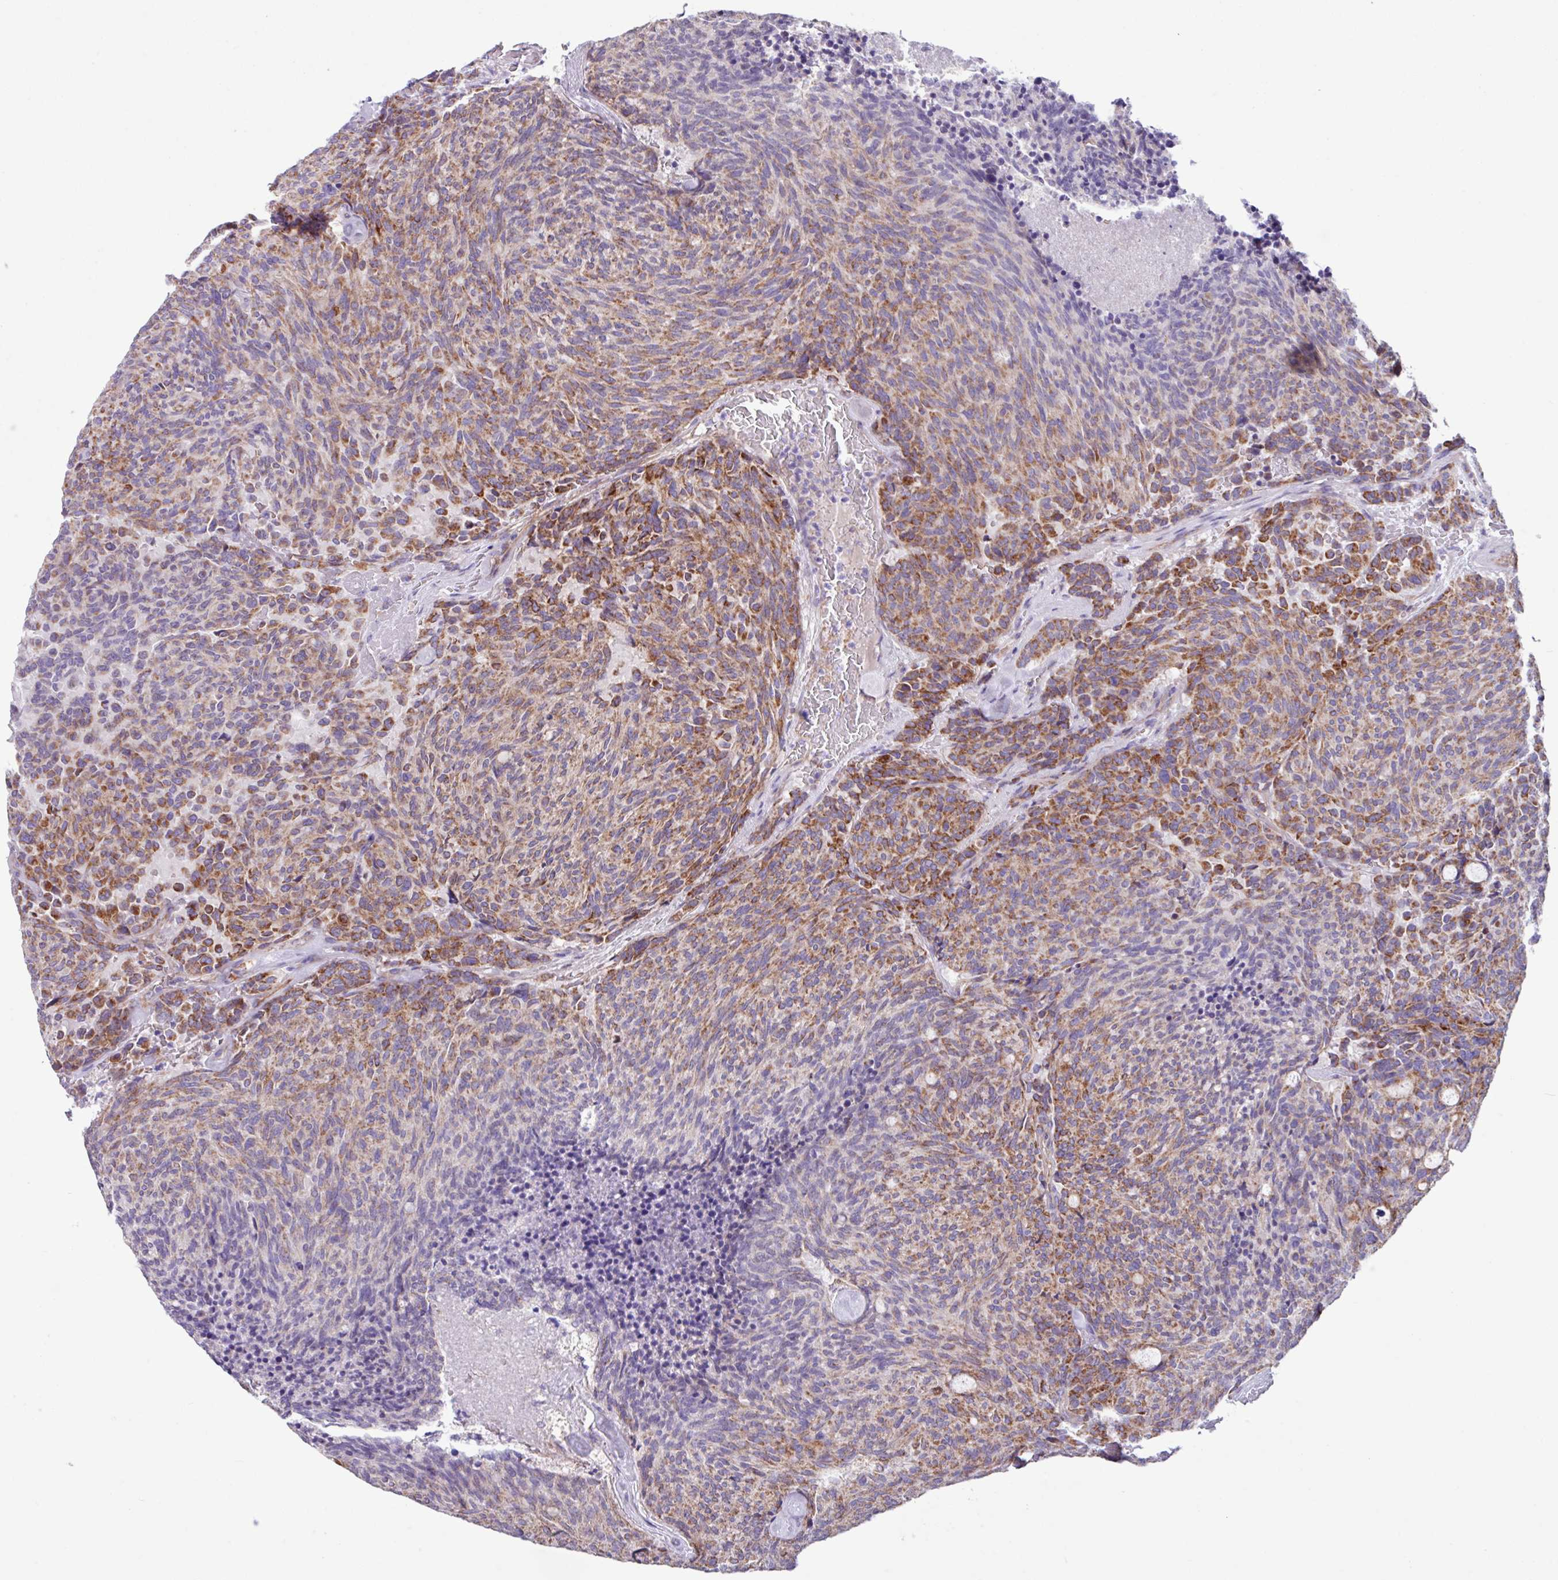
{"staining": {"intensity": "moderate", "quantity": ">75%", "location": "cytoplasmic/membranous"}, "tissue": "carcinoid", "cell_type": "Tumor cells", "image_type": "cancer", "snomed": [{"axis": "morphology", "description": "Carcinoid, malignant, NOS"}, {"axis": "topography", "description": "Pancreas"}], "caption": "Immunohistochemistry histopathology image of neoplastic tissue: carcinoid (malignant) stained using IHC displays medium levels of moderate protein expression localized specifically in the cytoplasmic/membranous of tumor cells, appearing as a cytoplasmic/membranous brown color.", "gene": "OTULIN", "patient": {"sex": "female", "age": 54}}